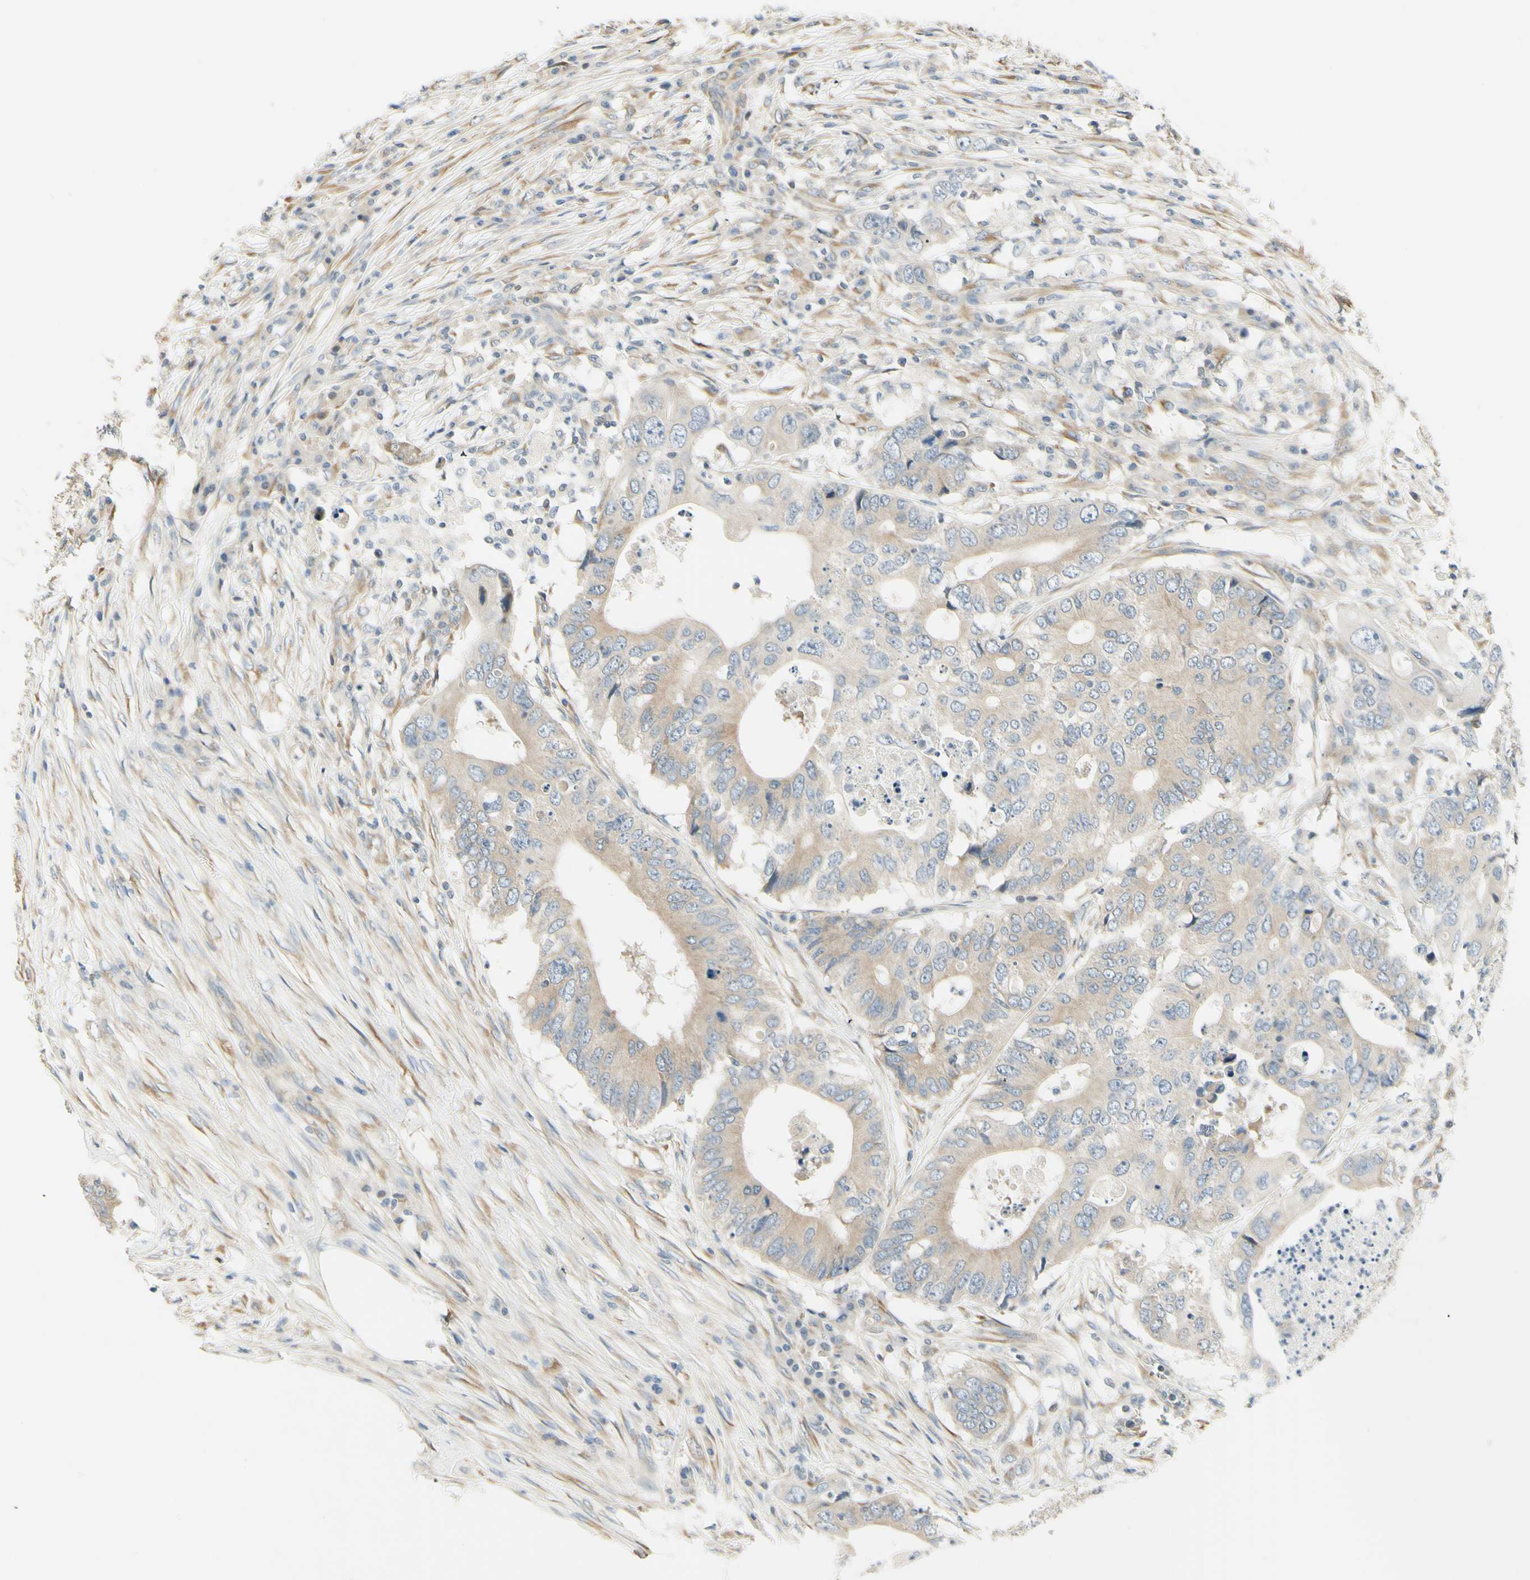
{"staining": {"intensity": "weak", "quantity": ">75%", "location": "cytoplasmic/membranous"}, "tissue": "colorectal cancer", "cell_type": "Tumor cells", "image_type": "cancer", "snomed": [{"axis": "morphology", "description": "Adenocarcinoma, NOS"}, {"axis": "topography", "description": "Colon"}], "caption": "A histopathology image of adenocarcinoma (colorectal) stained for a protein displays weak cytoplasmic/membranous brown staining in tumor cells.", "gene": "IGDCC4", "patient": {"sex": "male", "age": 71}}